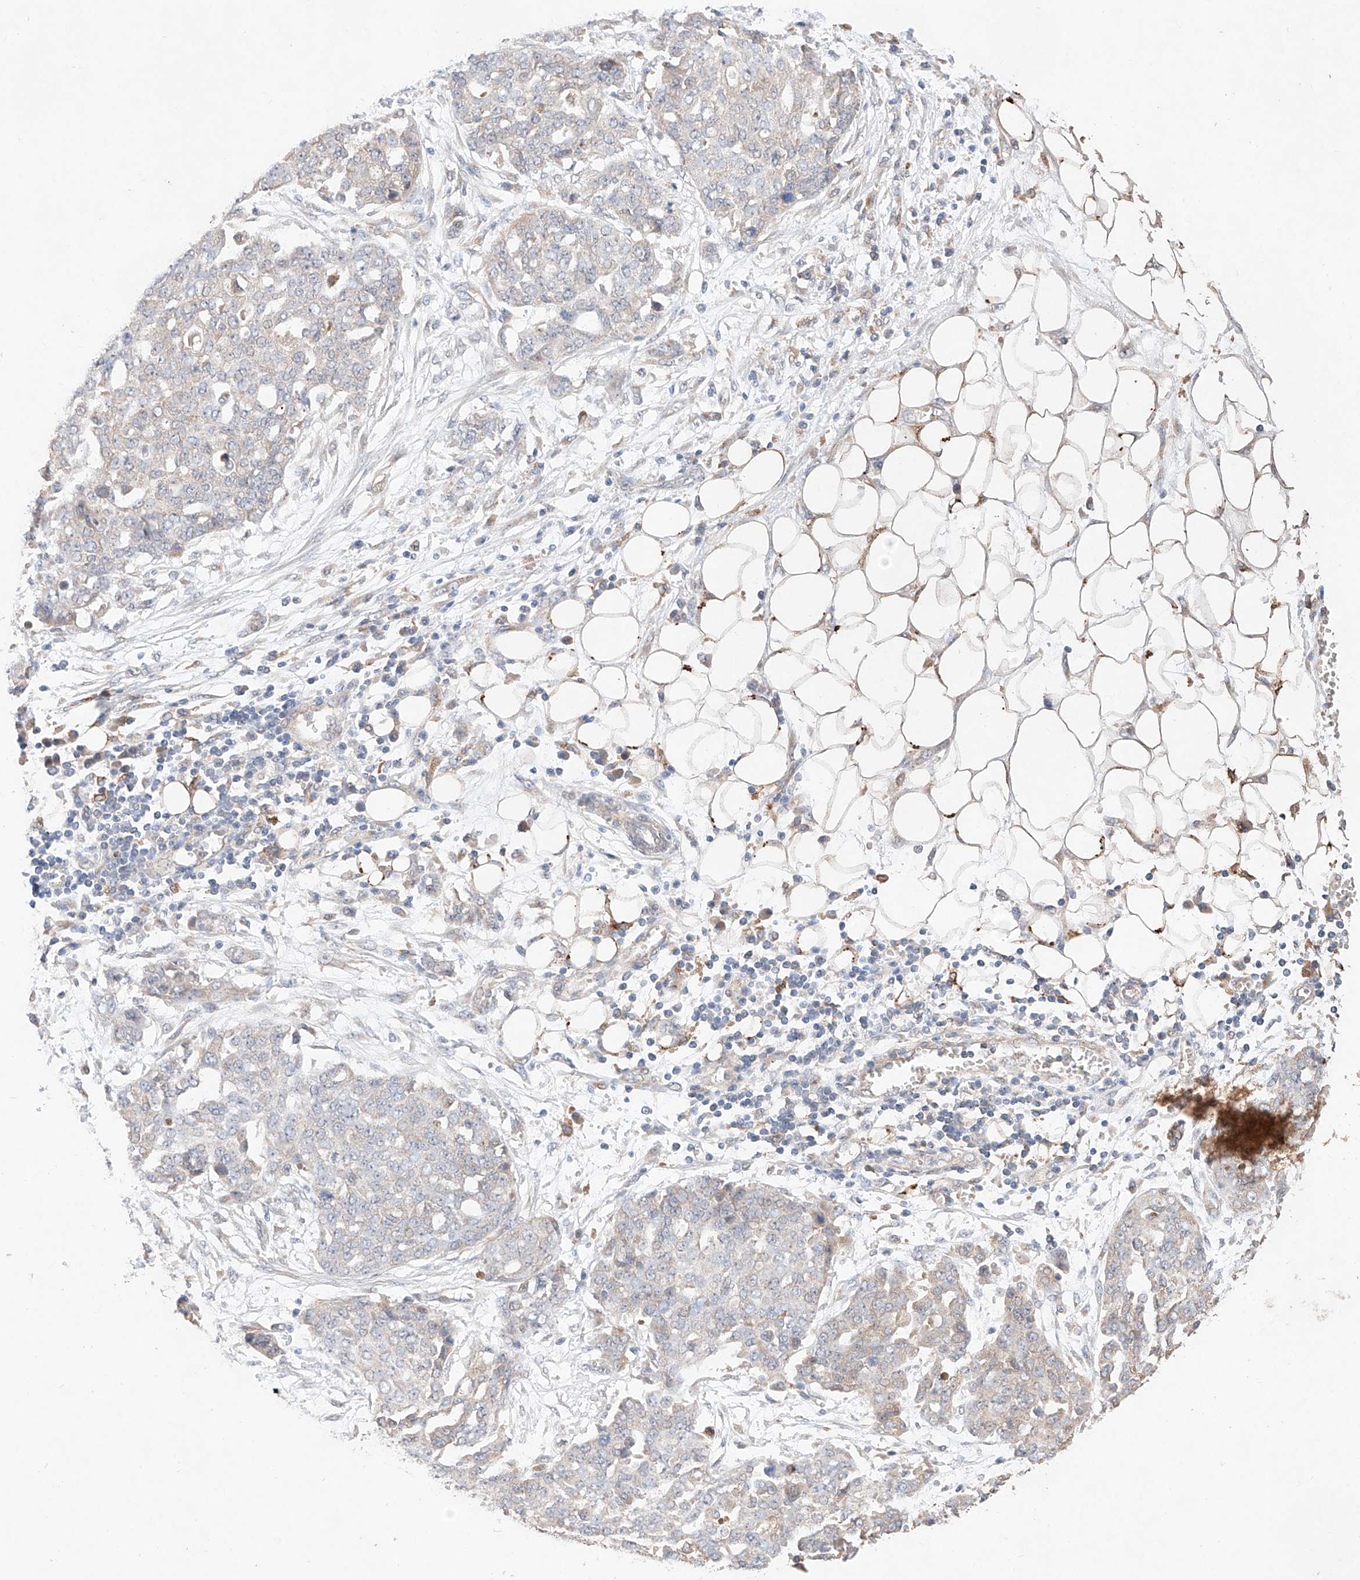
{"staining": {"intensity": "negative", "quantity": "none", "location": "none"}, "tissue": "ovarian cancer", "cell_type": "Tumor cells", "image_type": "cancer", "snomed": [{"axis": "morphology", "description": "Cystadenocarcinoma, serous, NOS"}, {"axis": "topography", "description": "Soft tissue"}, {"axis": "topography", "description": "Ovary"}], "caption": "The immunohistochemistry image has no significant expression in tumor cells of ovarian serous cystadenocarcinoma tissue.", "gene": "C6orf62", "patient": {"sex": "female", "age": 57}}